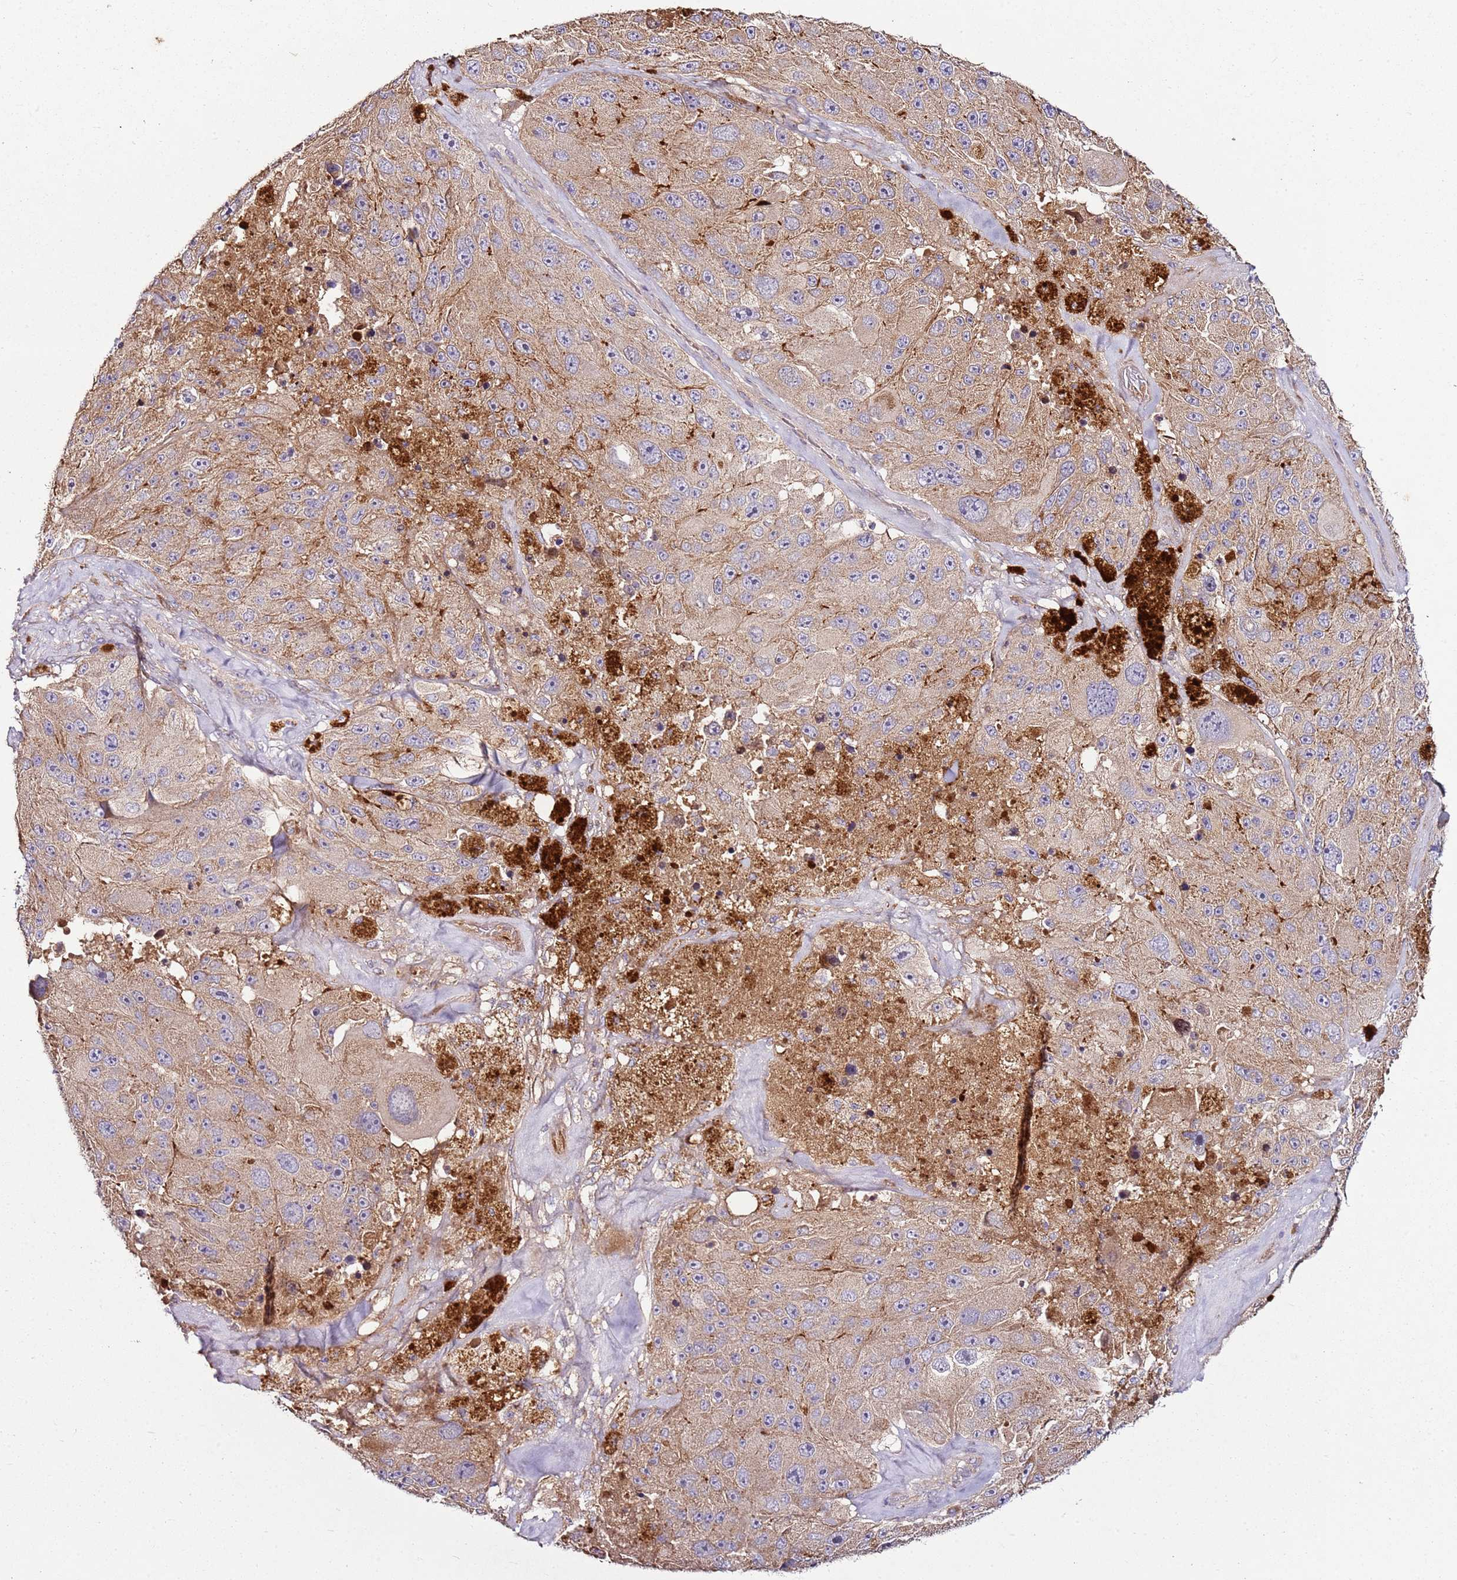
{"staining": {"intensity": "weak", "quantity": ">75%", "location": "cytoplasmic/membranous"}, "tissue": "melanoma", "cell_type": "Tumor cells", "image_type": "cancer", "snomed": [{"axis": "morphology", "description": "Malignant melanoma, Metastatic site"}, {"axis": "topography", "description": "Lymph node"}], "caption": "Melanoma tissue displays weak cytoplasmic/membranous positivity in about >75% of tumor cells (Brightfield microscopy of DAB IHC at high magnification).", "gene": "KRTAP21-3", "patient": {"sex": "male", "age": 62}}